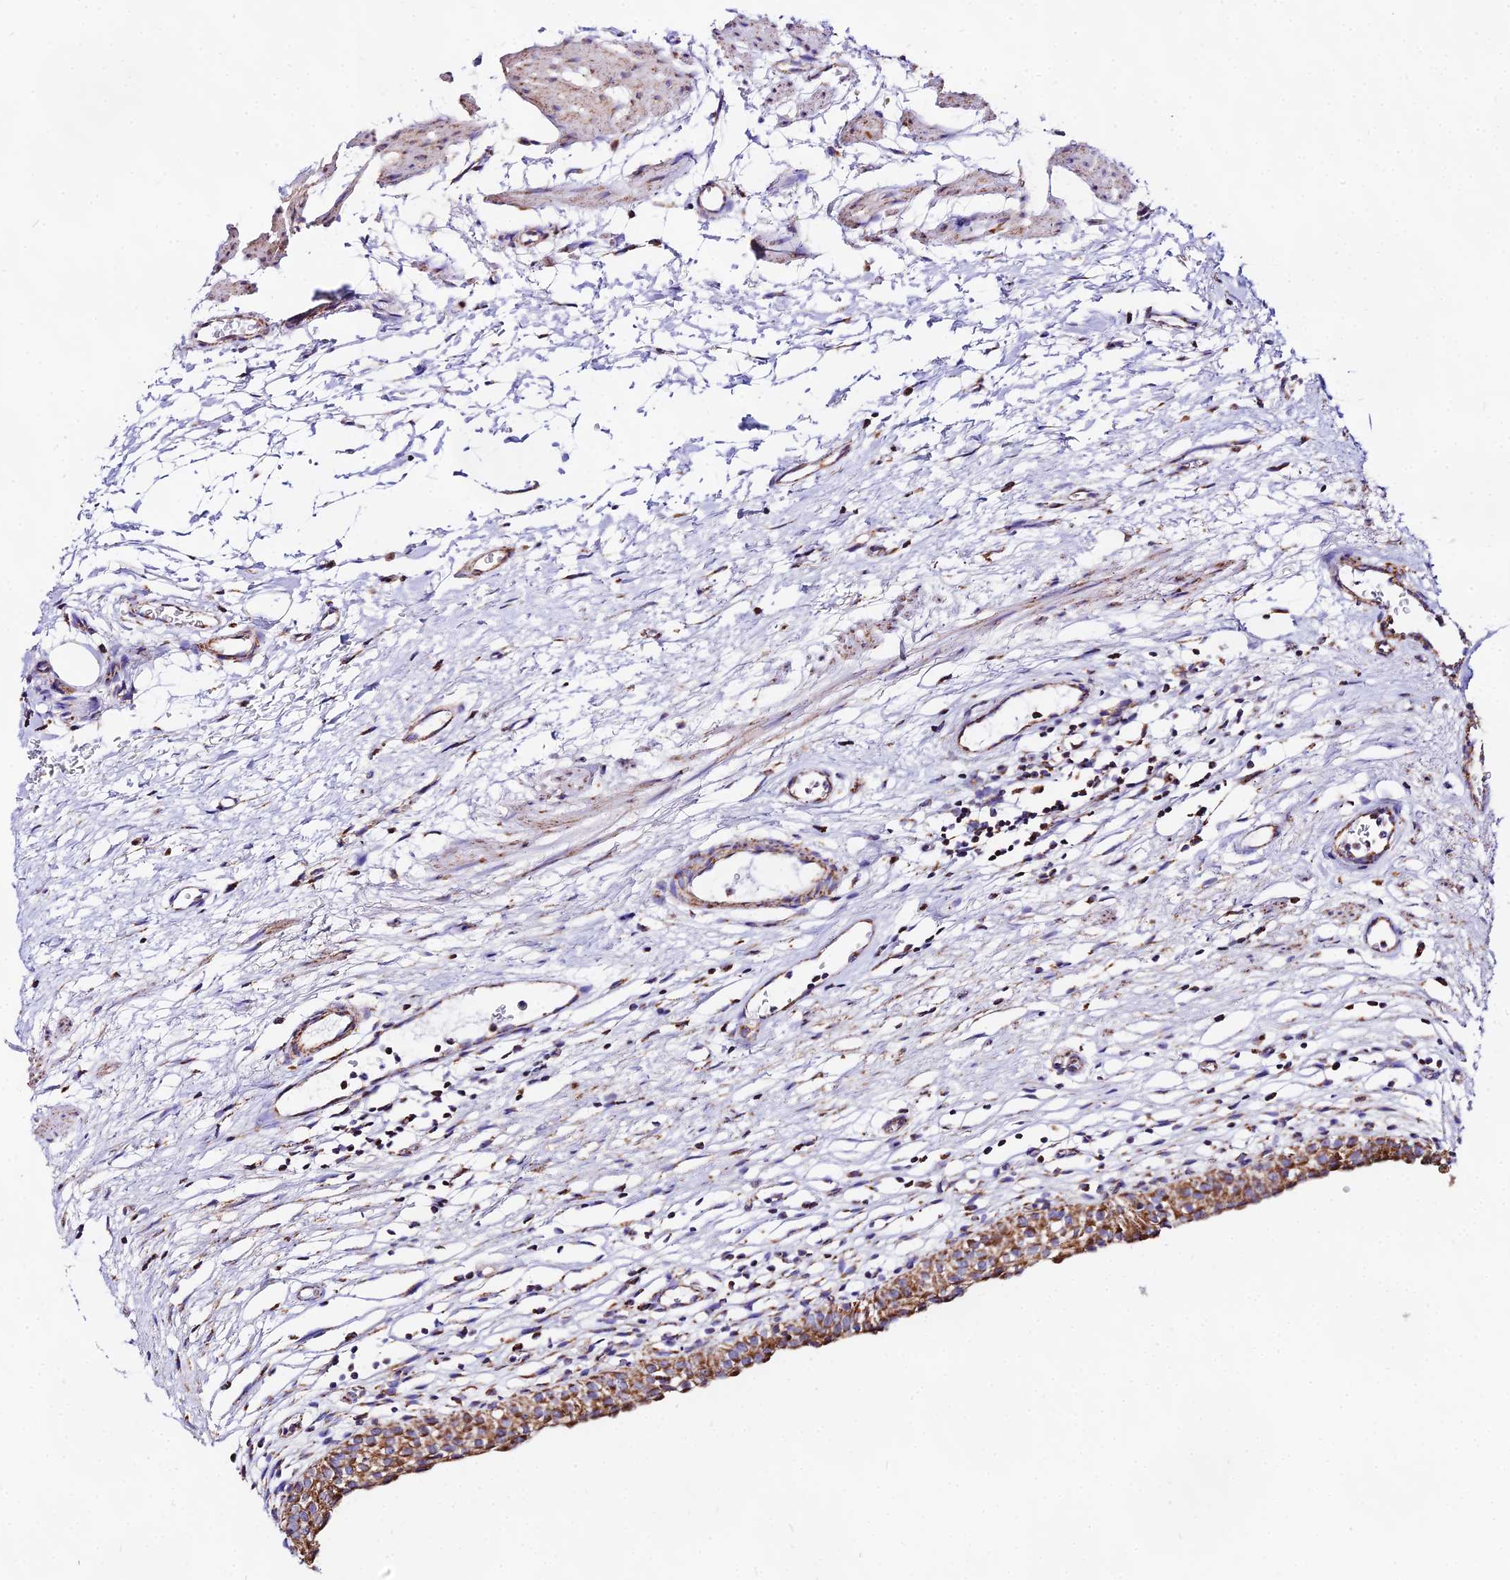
{"staining": {"intensity": "moderate", "quantity": ">75%", "location": "cytoplasmic/membranous"}, "tissue": "urinary bladder", "cell_type": "Urothelial cells", "image_type": "normal", "snomed": [{"axis": "morphology", "description": "Normal tissue, NOS"}, {"axis": "morphology", "description": "Urothelial carcinoma, High grade"}, {"axis": "topography", "description": "Urinary bladder"}], "caption": "This histopathology image exhibits immunohistochemistry staining of unremarkable urinary bladder, with medium moderate cytoplasmic/membranous staining in about >75% of urothelial cells.", "gene": "ATP5PD", "patient": {"sex": "female", "age": 60}}